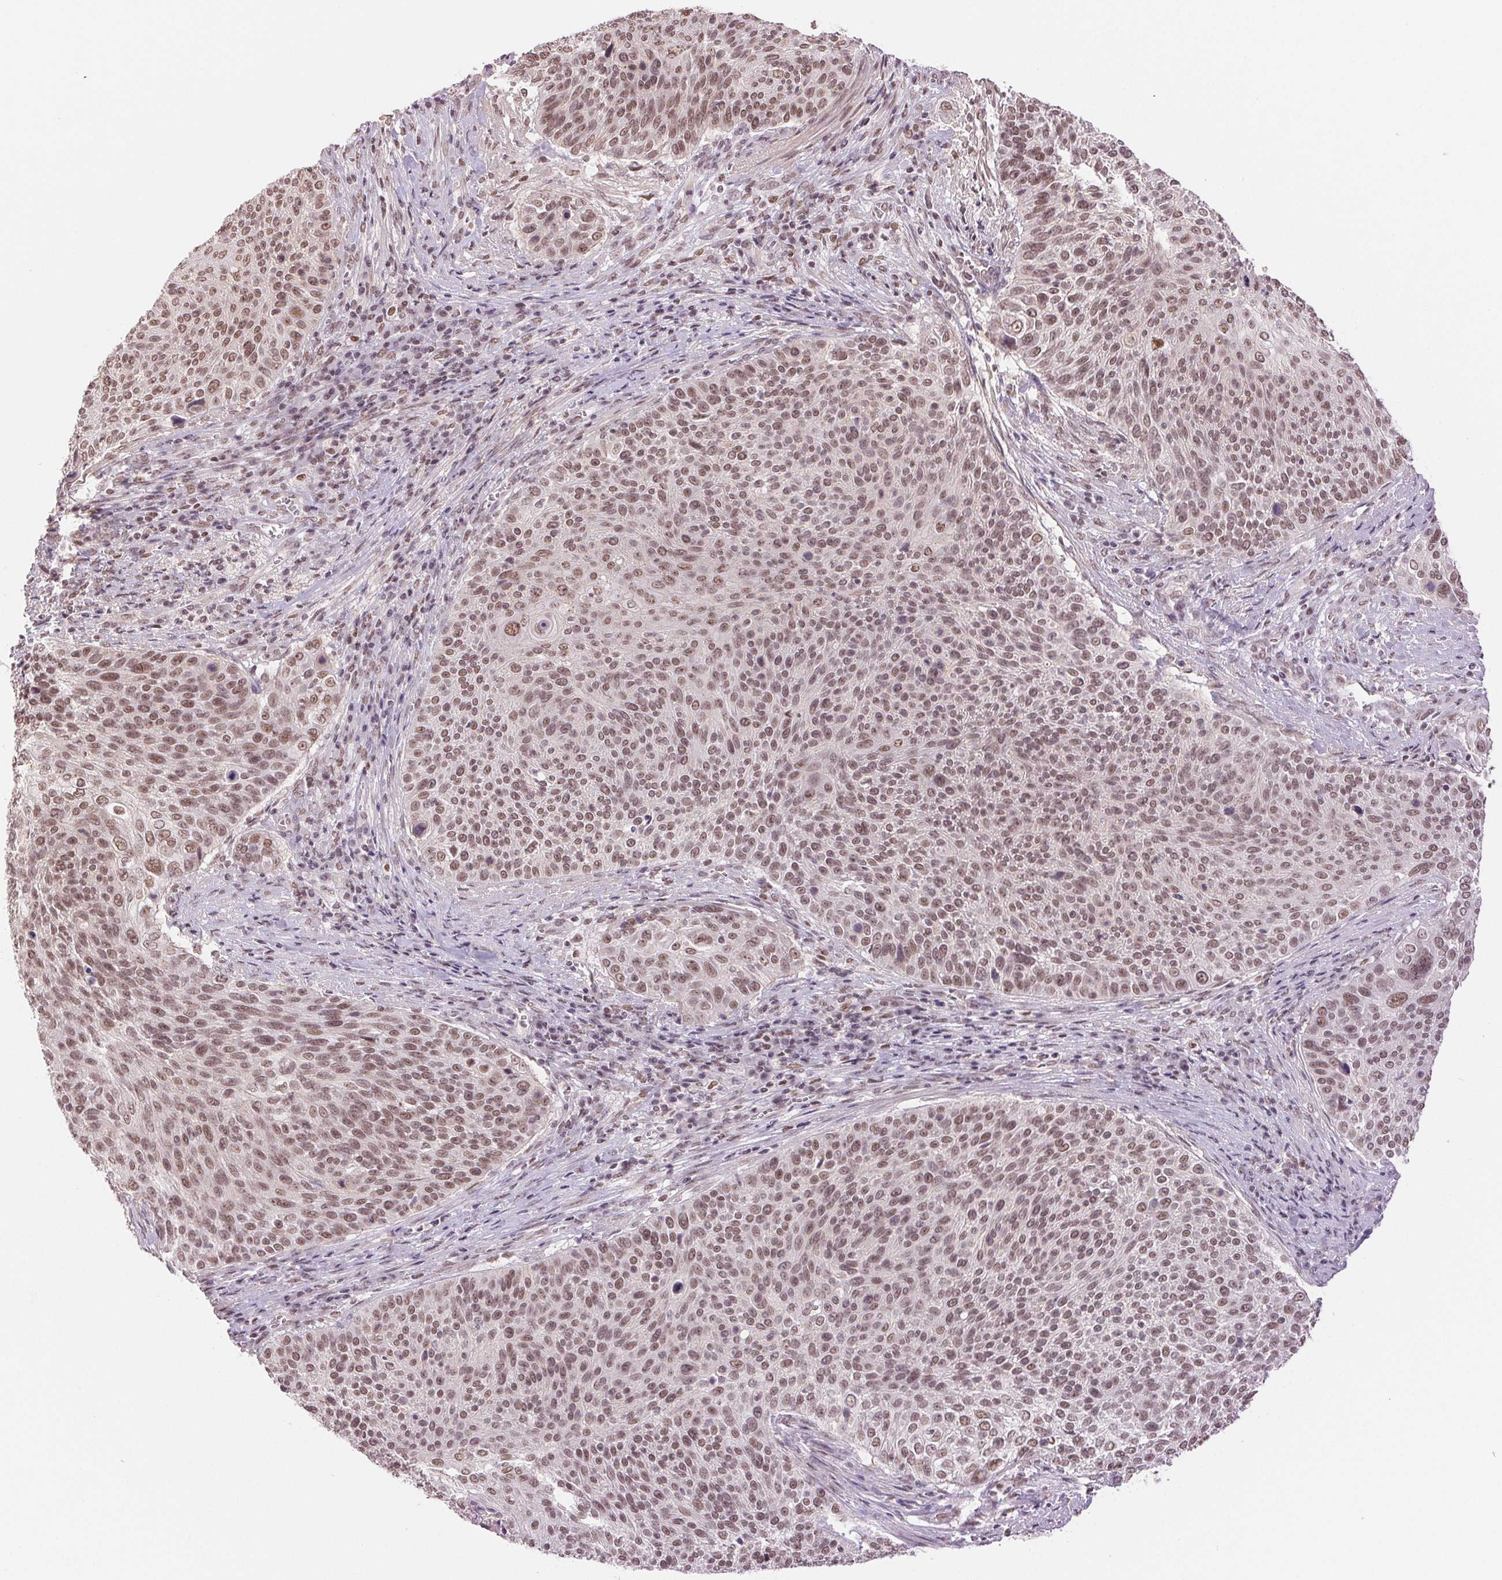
{"staining": {"intensity": "moderate", "quantity": ">75%", "location": "nuclear"}, "tissue": "cervical cancer", "cell_type": "Tumor cells", "image_type": "cancer", "snomed": [{"axis": "morphology", "description": "Squamous cell carcinoma, NOS"}, {"axis": "topography", "description": "Cervix"}], "caption": "Immunohistochemical staining of human cervical cancer shows medium levels of moderate nuclear protein staining in about >75% of tumor cells.", "gene": "RPRD1B", "patient": {"sex": "female", "age": 31}}